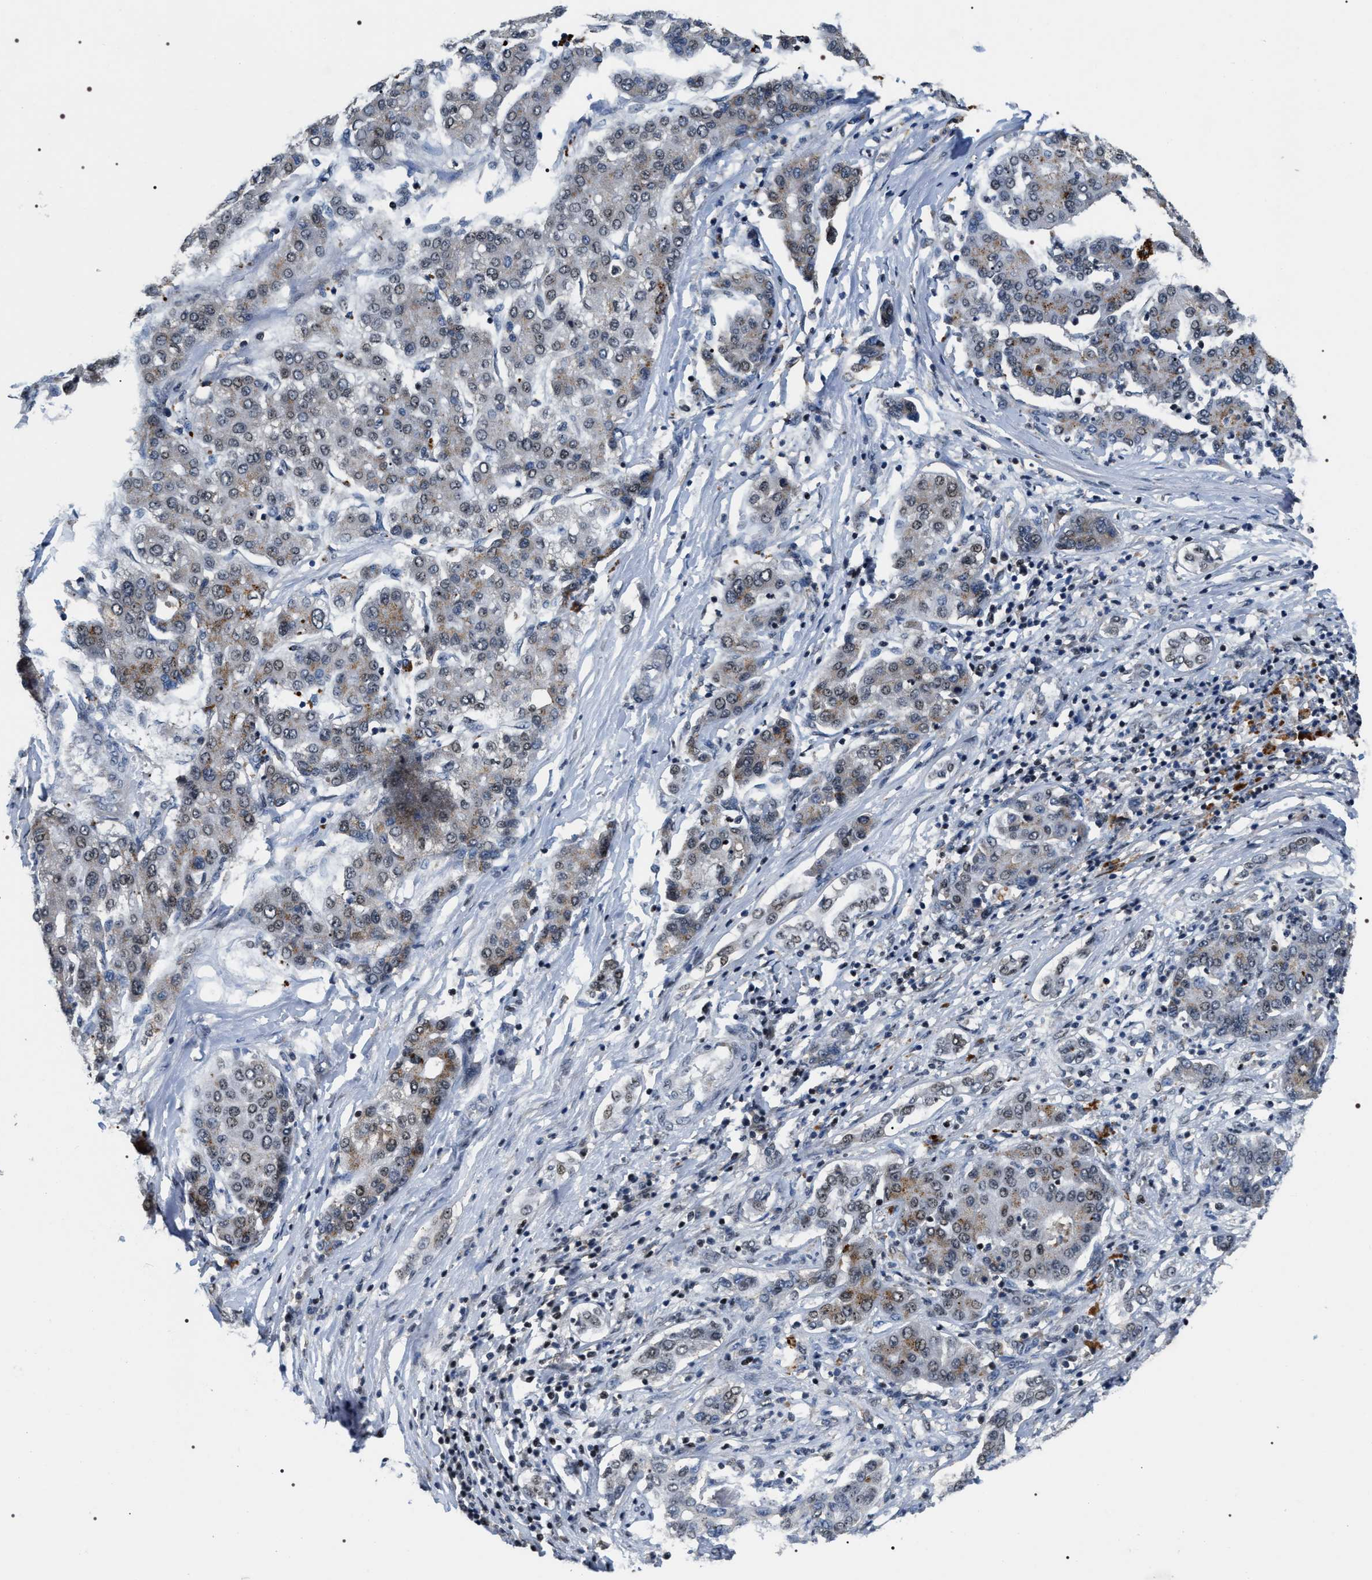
{"staining": {"intensity": "weak", "quantity": "25%-75%", "location": "cytoplasmic/membranous"}, "tissue": "liver cancer", "cell_type": "Tumor cells", "image_type": "cancer", "snomed": [{"axis": "morphology", "description": "Carcinoma, Hepatocellular, NOS"}, {"axis": "topography", "description": "Liver"}], "caption": "There is low levels of weak cytoplasmic/membranous positivity in tumor cells of hepatocellular carcinoma (liver), as demonstrated by immunohistochemical staining (brown color).", "gene": "C7orf25", "patient": {"sex": "male", "age": 65}}